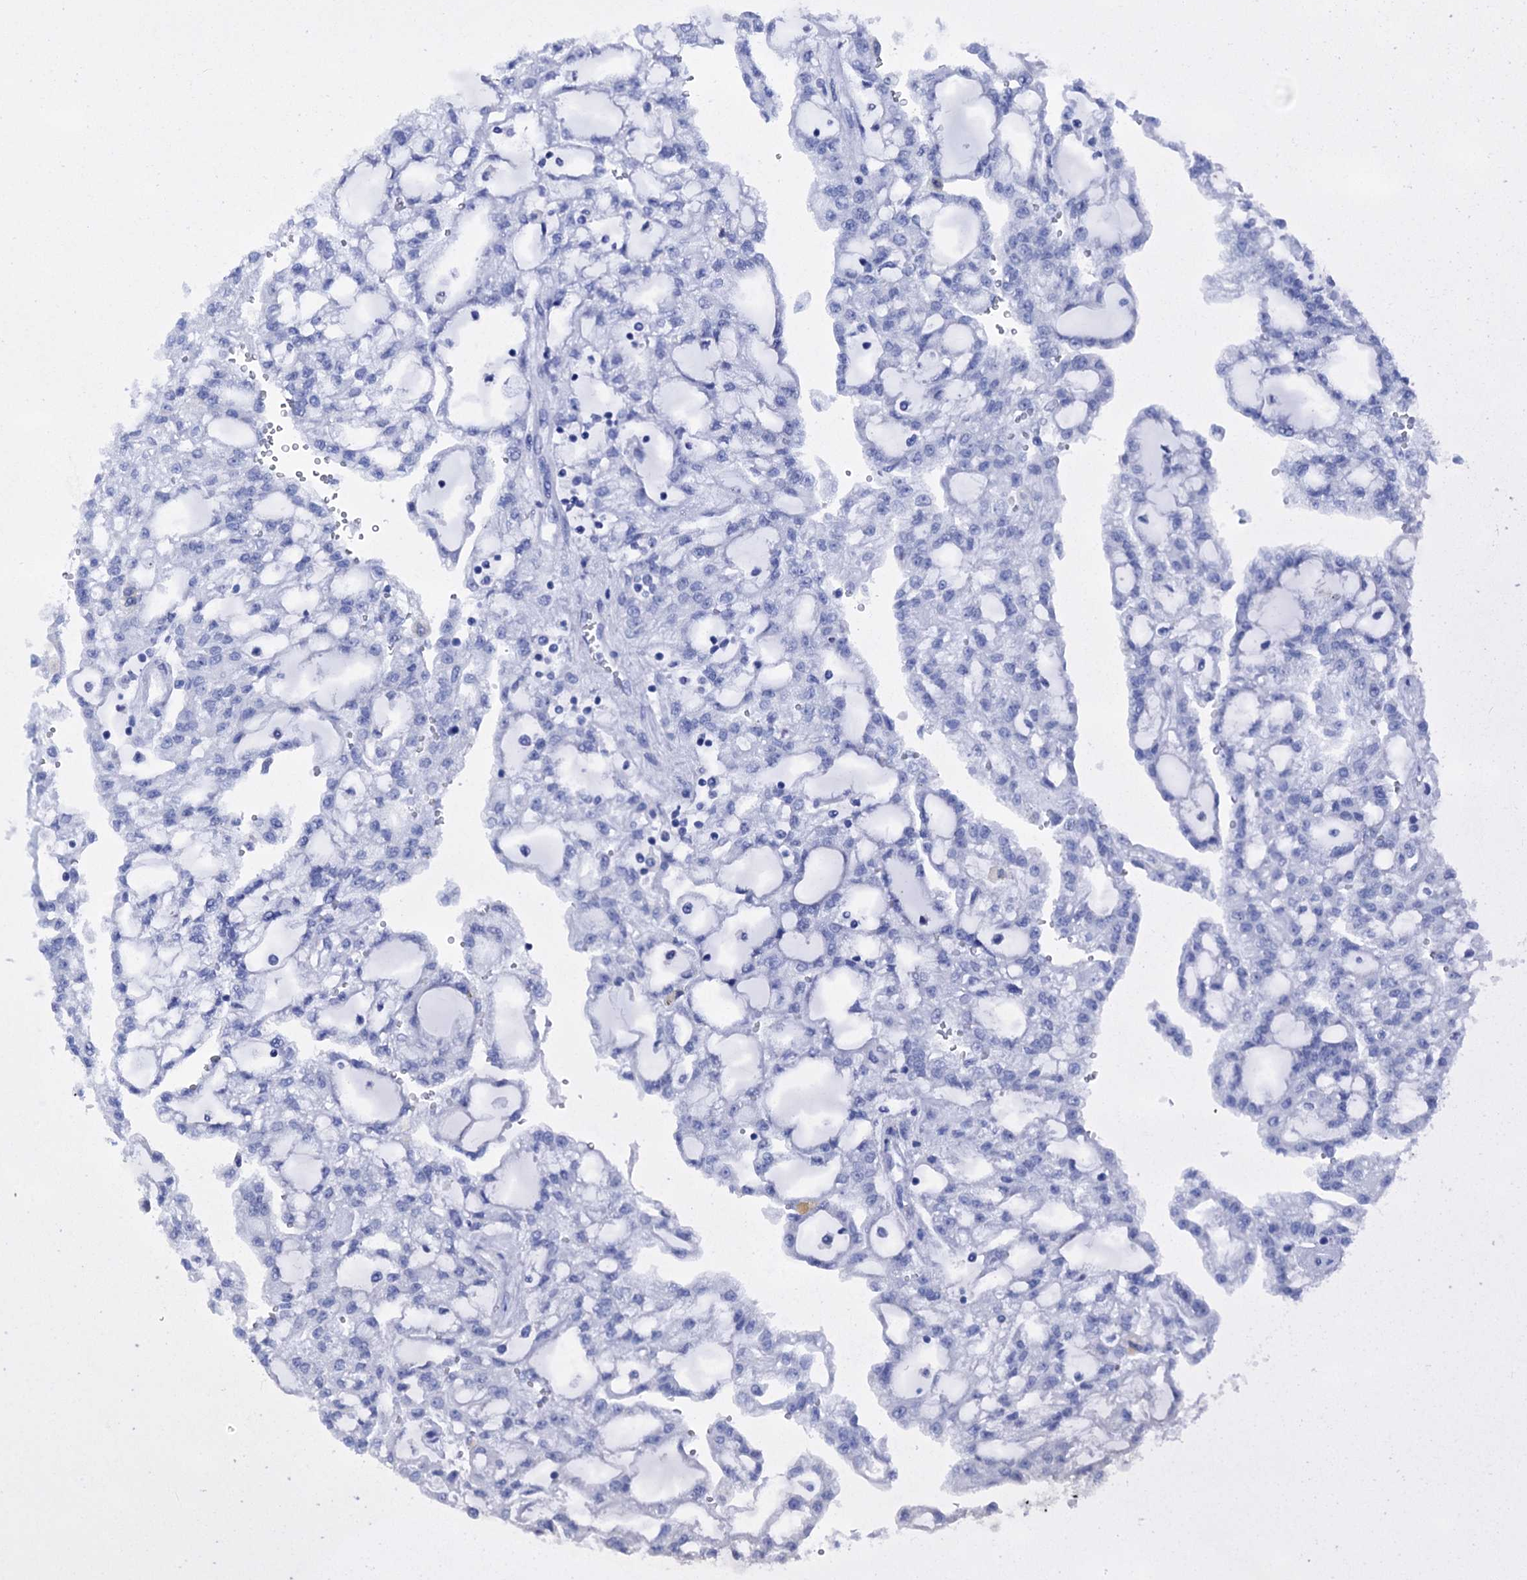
{"staining": {"intensity": "negative", "quantity": "none", "location": "none"}, "tissue": "renal cancer", "cell_type": "Tumor cells", "image_type": "cancer", "snomed": [{"axis": "morphology", "description": "Adenocarcinoma, NOS"}, {"axis": "topography", "description": "Kidney"}], "caption": "A micrograph of human adenocarcinoma (renal) is negative for staining in tumor cells.", "gene": "BRINP1", "patient": {"sex": "male", "age": 63}}